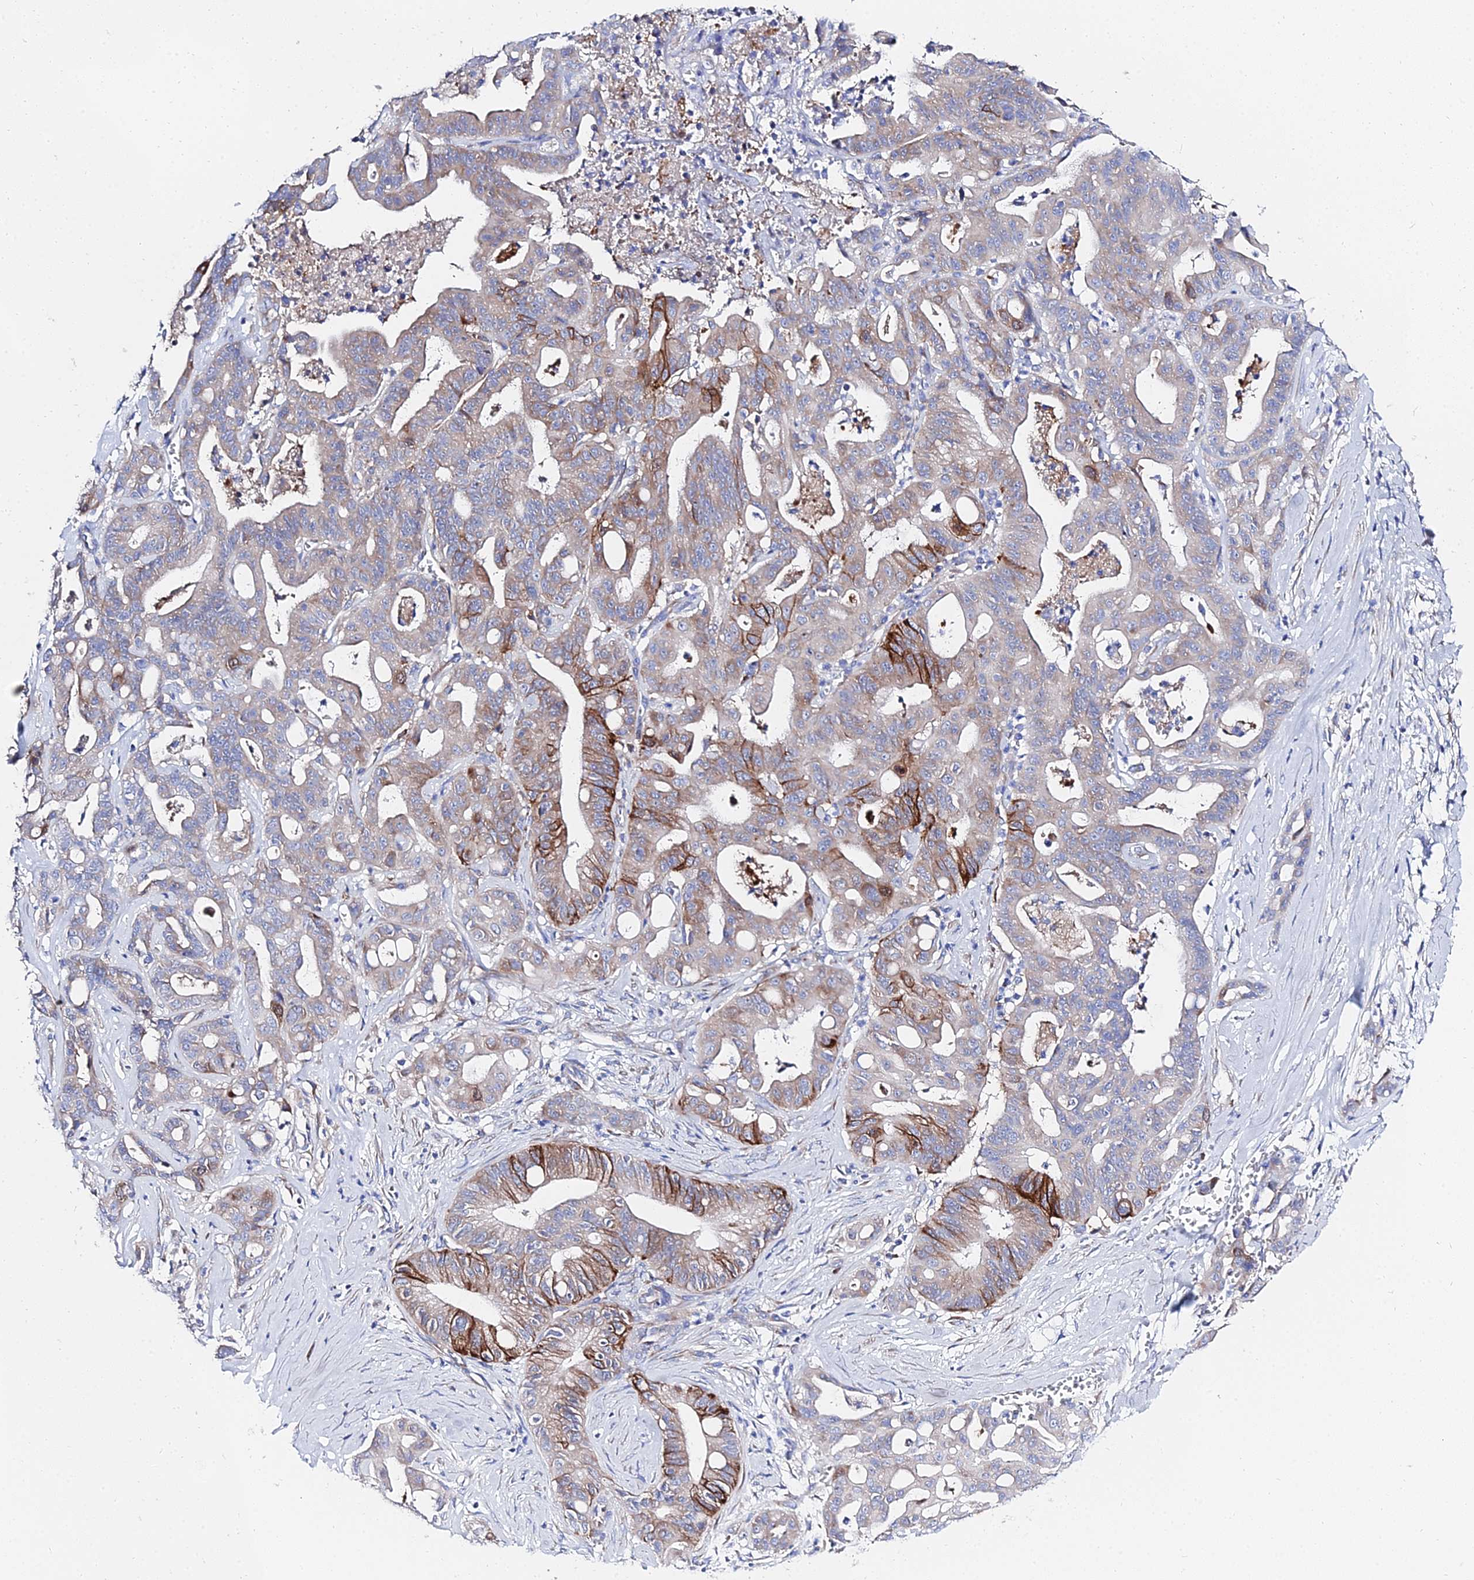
{"staining": {"intensity": "strong", "quantity": "<25%", "location": "cytoplasmic/membranous"}, "tissue": "ovarian cancer", "cell_type": "Tumor cells", "image_type": "cancer", "snomed": [{"axis": "morphology", "description": "Cystadenocarcinoma, mucinous, NOS"}, {"axis": "topography", "description": "Ovary"}], "caption": "About <25% of tumor cells in human mucinous cystadenocarcinoma (ovarian) reveal strong cytoplasmic/membranous protein expression as visualized by brown immunohistochemical staining.", "gene": "PTTG1", "patient": {"sex": "female", "age": 70}}